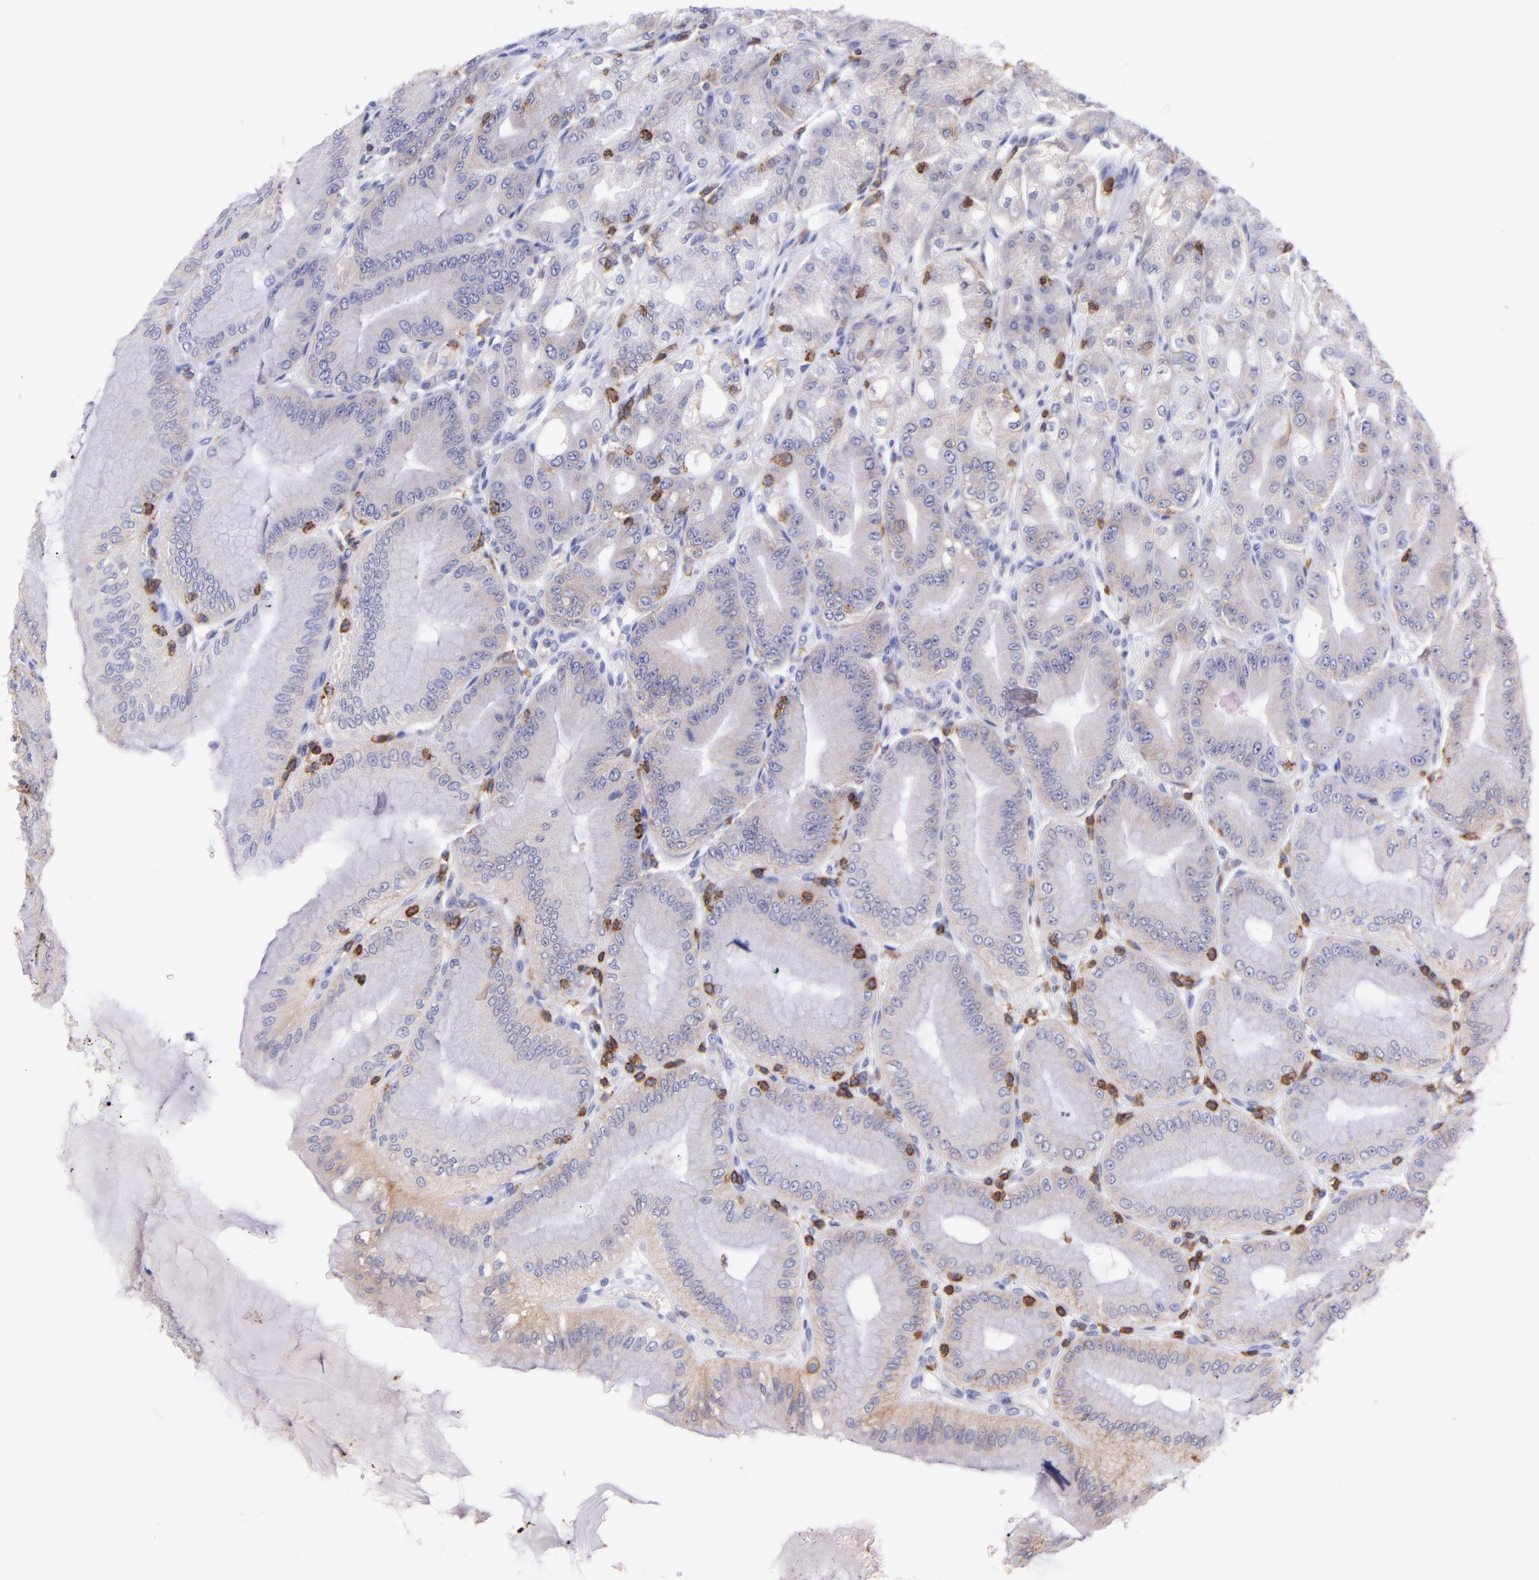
{"staining": {"intensity": "weak", "quantity": "<25%", "location": "cytoplasmic/membranous"}, "tissue": "stomach", "cell_type": "Glandular cells", "image_type": "normal", "snomed": [{"axis": "morphology", "description": "Normal tissue, NOS"}, {"axis": "topography", "description": "Stomach, lower"}], "caption": "A high-resolution photomicrograph shows immunohistochemistry staining of unremarkable stomach, which reveals no significant expression in glandular cells.", "gene": "SPN", "patient": {"sex": "male", "age": 71}}